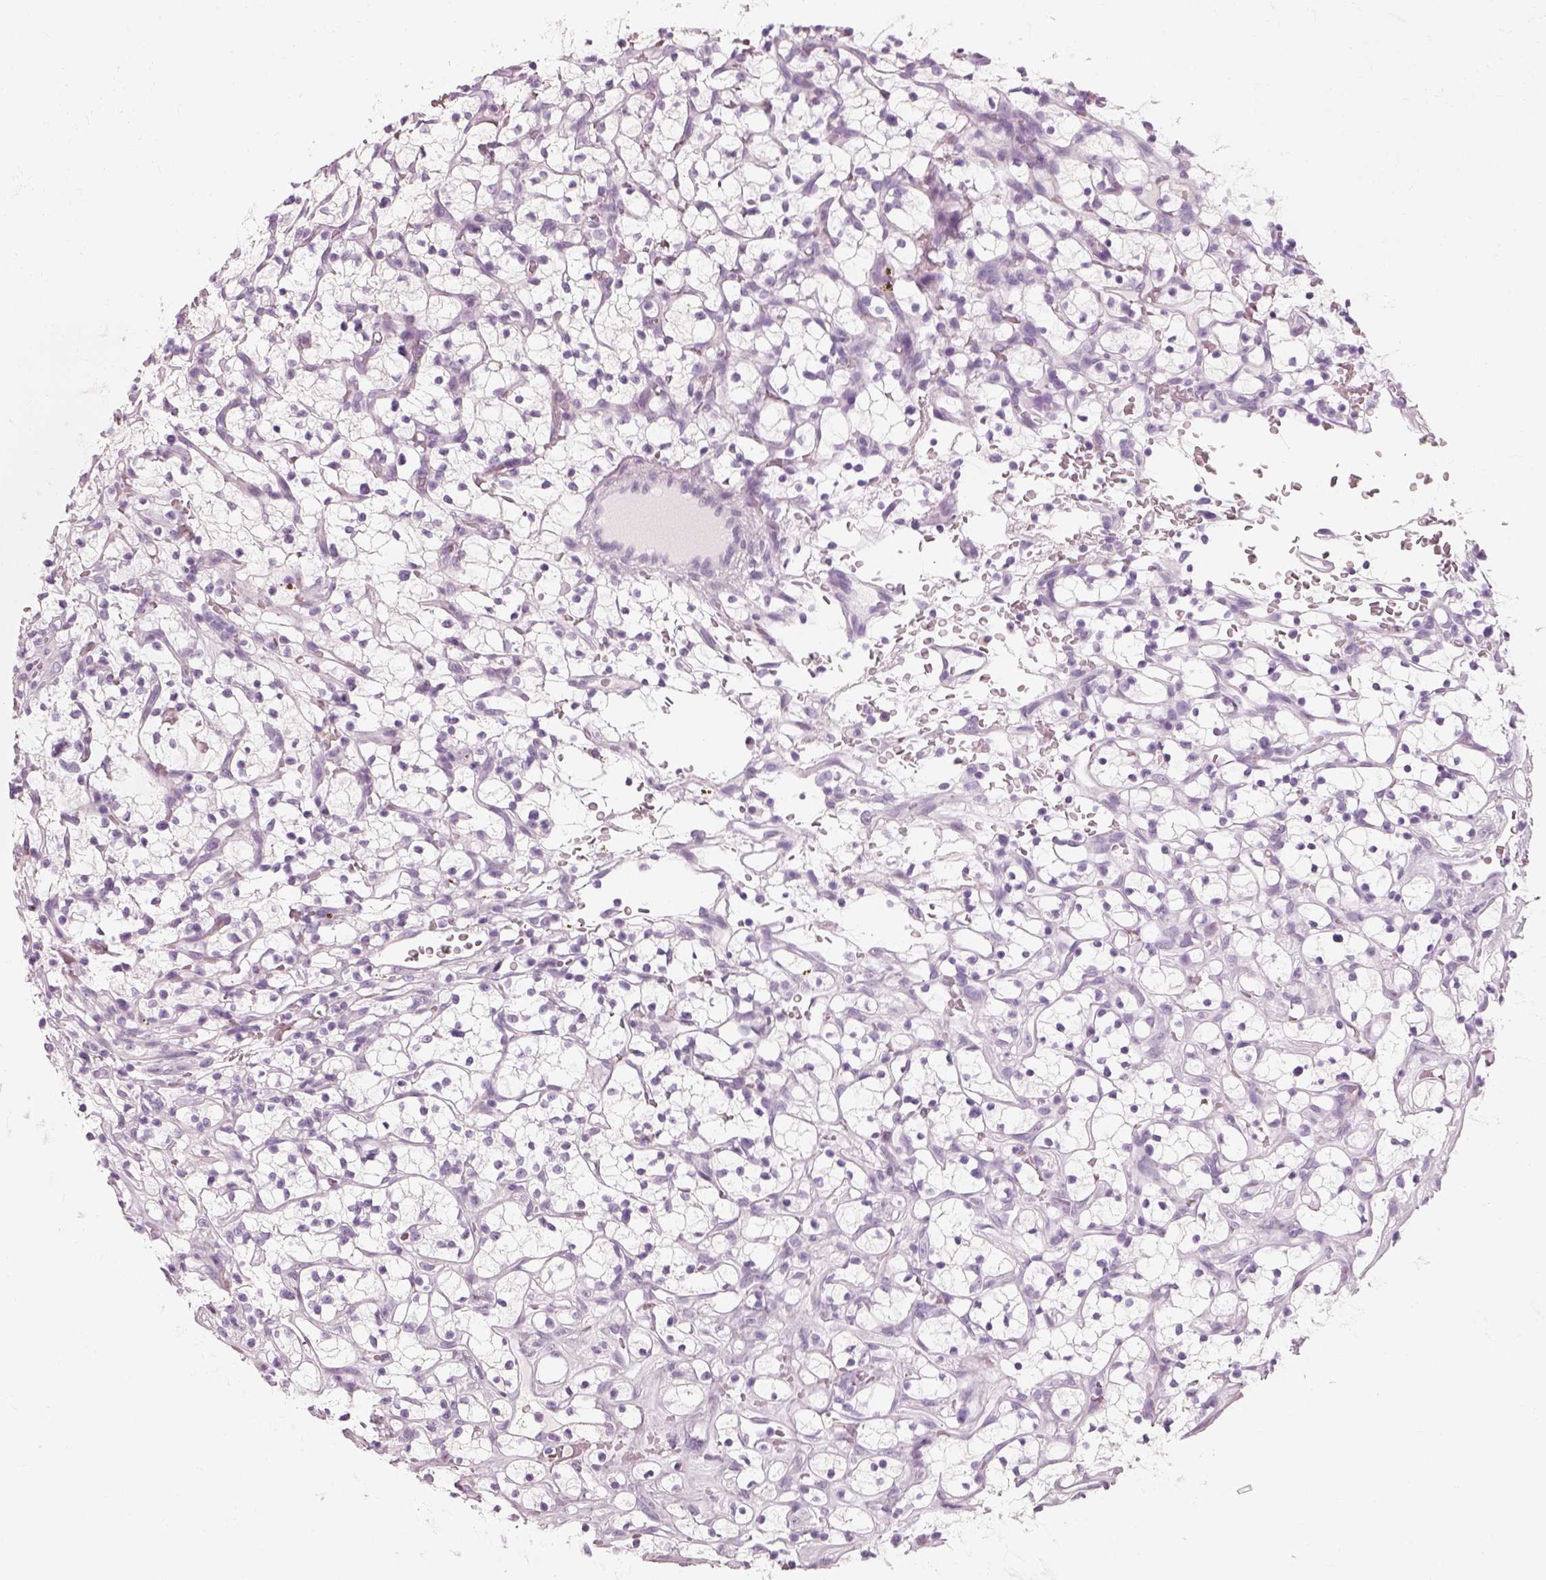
{"staining": {"intensity": "negative", "quantity": "none", "location": "none"}, "tissue": "renal cancer", "cell_type": "Tumor cells", "image_type": "cancer", "snomed": [{"axis": "morphology", "description": "Adenocarcinoma, NOS"}, {"axis": "topography", "description": "Kidney"}], "caption": "Protein analysis of adenocarcinoma (renal) displays no significant staining in tumor cells. (DAB (3,3'-diaminobenzidine) immunohistochemistry (IHC) visualized using brightfield microscopy, high magnification).", "gene": "CRYAA", "patient": {"sex": "female", "age": 64}}